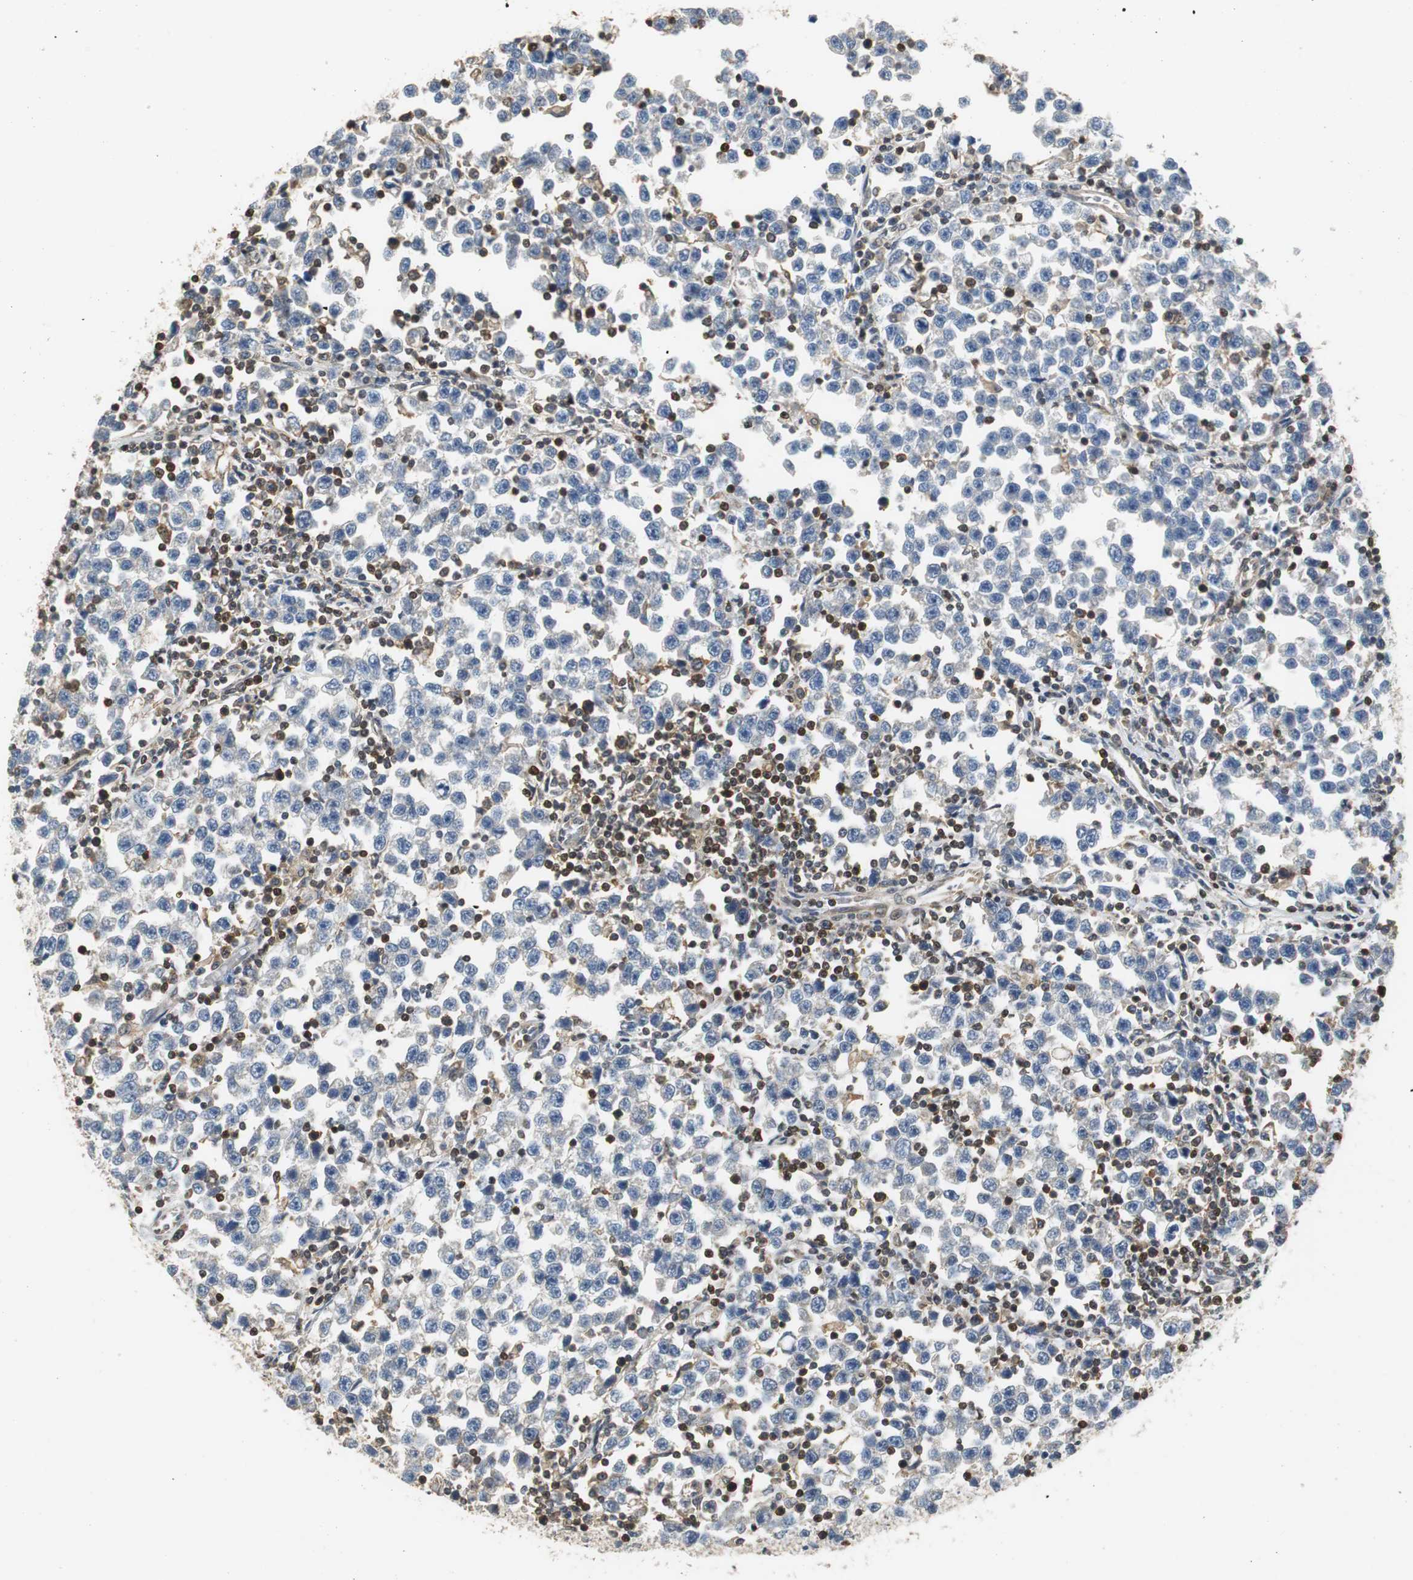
{"staining": {"intensity": "weak", "quantity": "25%-75%", "location": "cytoplasmic/membranous"}, "tissue": "testis cancer", "cell_type": "Tumor cells", "image_type": "cancer", "snomed": [{"axis": "morphology", "description": "Seminoma, NOS"}, {"axis": "topography", "description": "Testis"}], "caption": "Approximately 25%-75% of tumor cells in human testis seminoma display weak cytoplasmic/membranous protein positivity as visualized by brown immunohistochemical staining.", "gene": "GSDMD", "patient": {"sex": "male", "age": 43}}